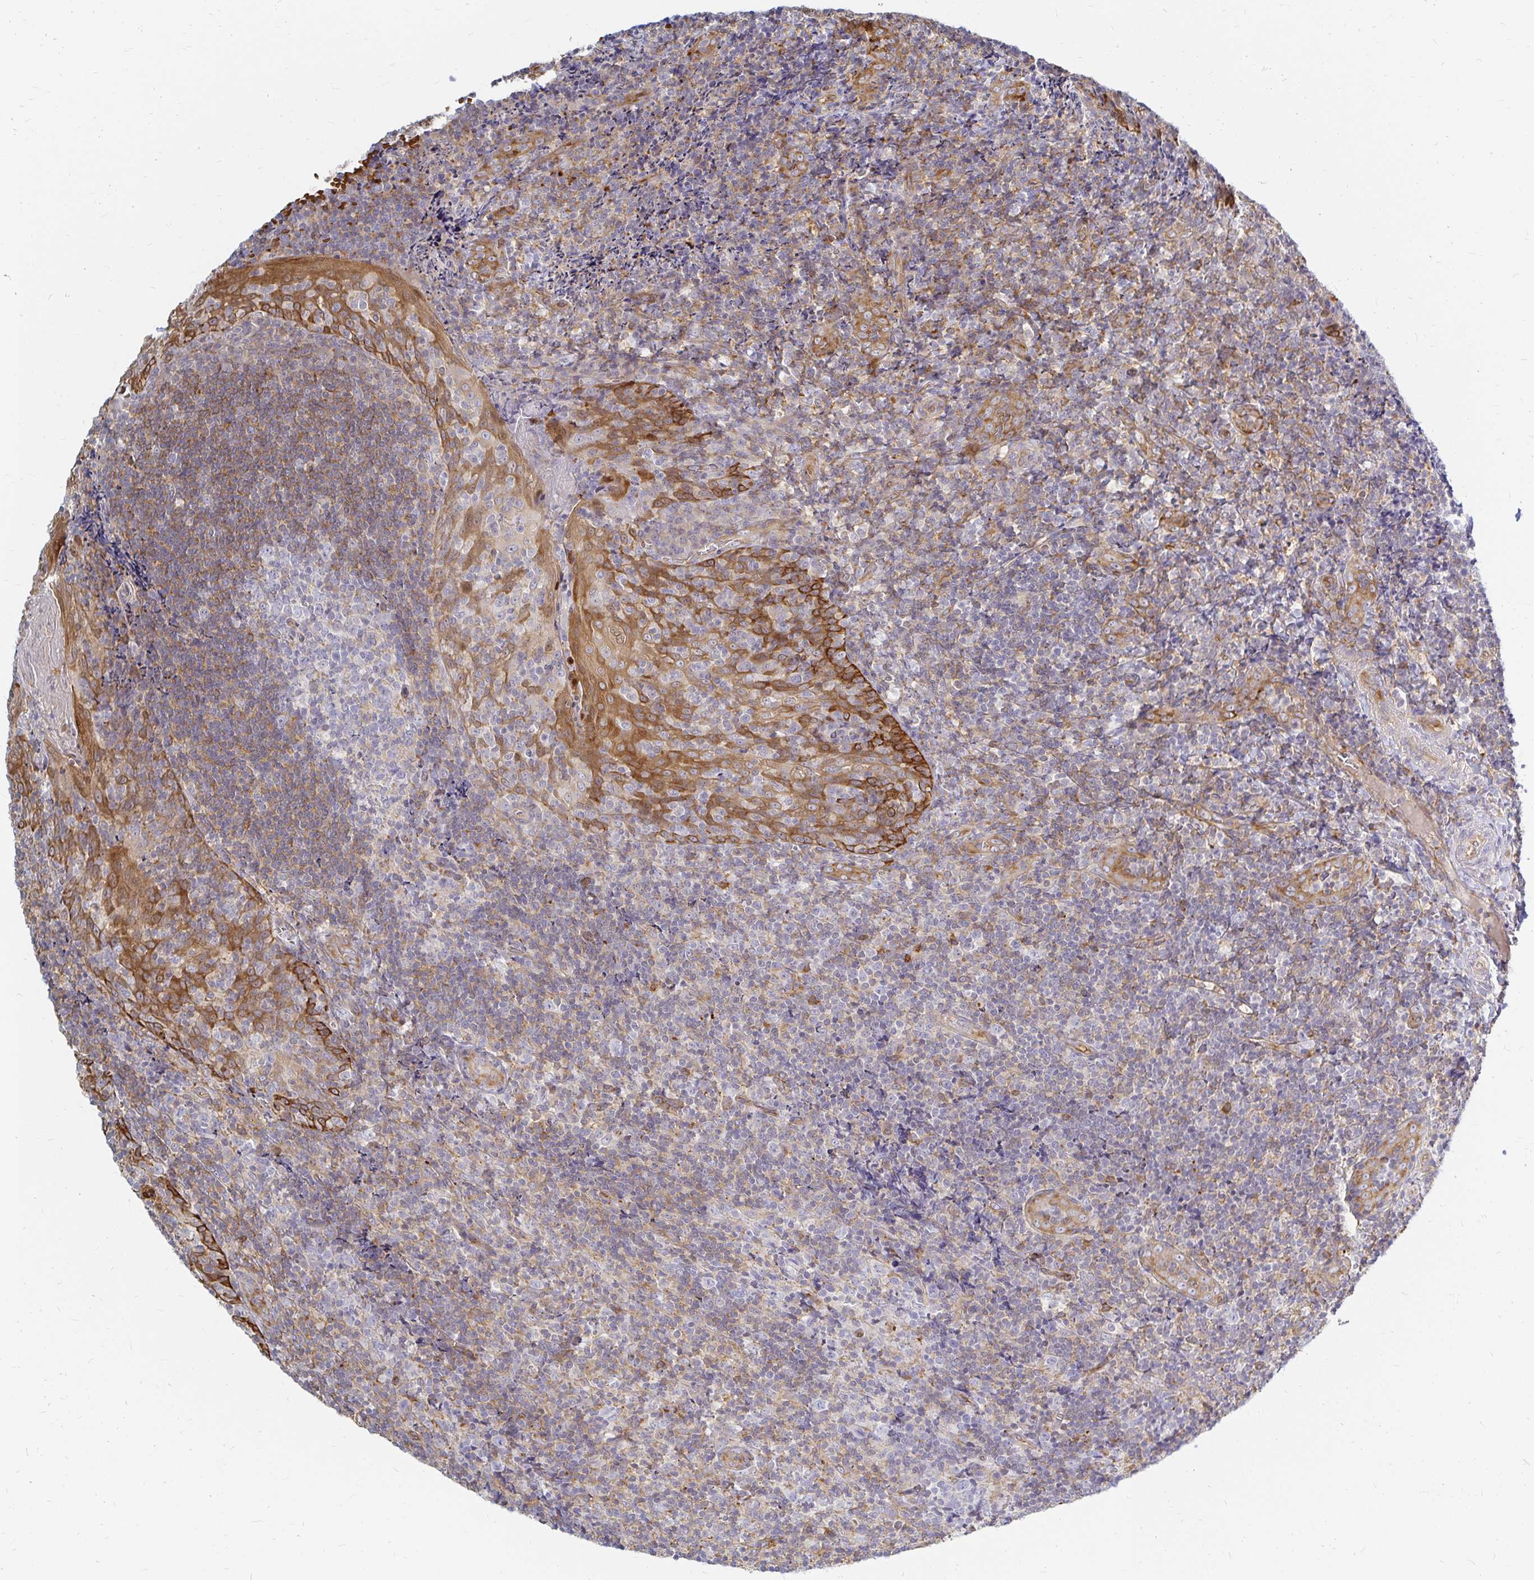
{"staining": {"intensity": "weak", "quantity": "<25%", "location": "cytoplasmic/membranous"}, "tissue": "tonsil", "cell_type": "Germinal center cells", "image_type": "normal", "snomed": [{"axis": "morphology", "description": "Normal tissue, NOS"}, {"axis": "topography", "description": "Tonsil"}], "caption": "Immunohistochemistry histopathology image of normal tonsil stained for a protein (brown), which demonstrates no staining in germinal center cells. (DAB IHC, high magnification).", "gene": "CAST", "patient": {"sex": "male", "age": 17}}